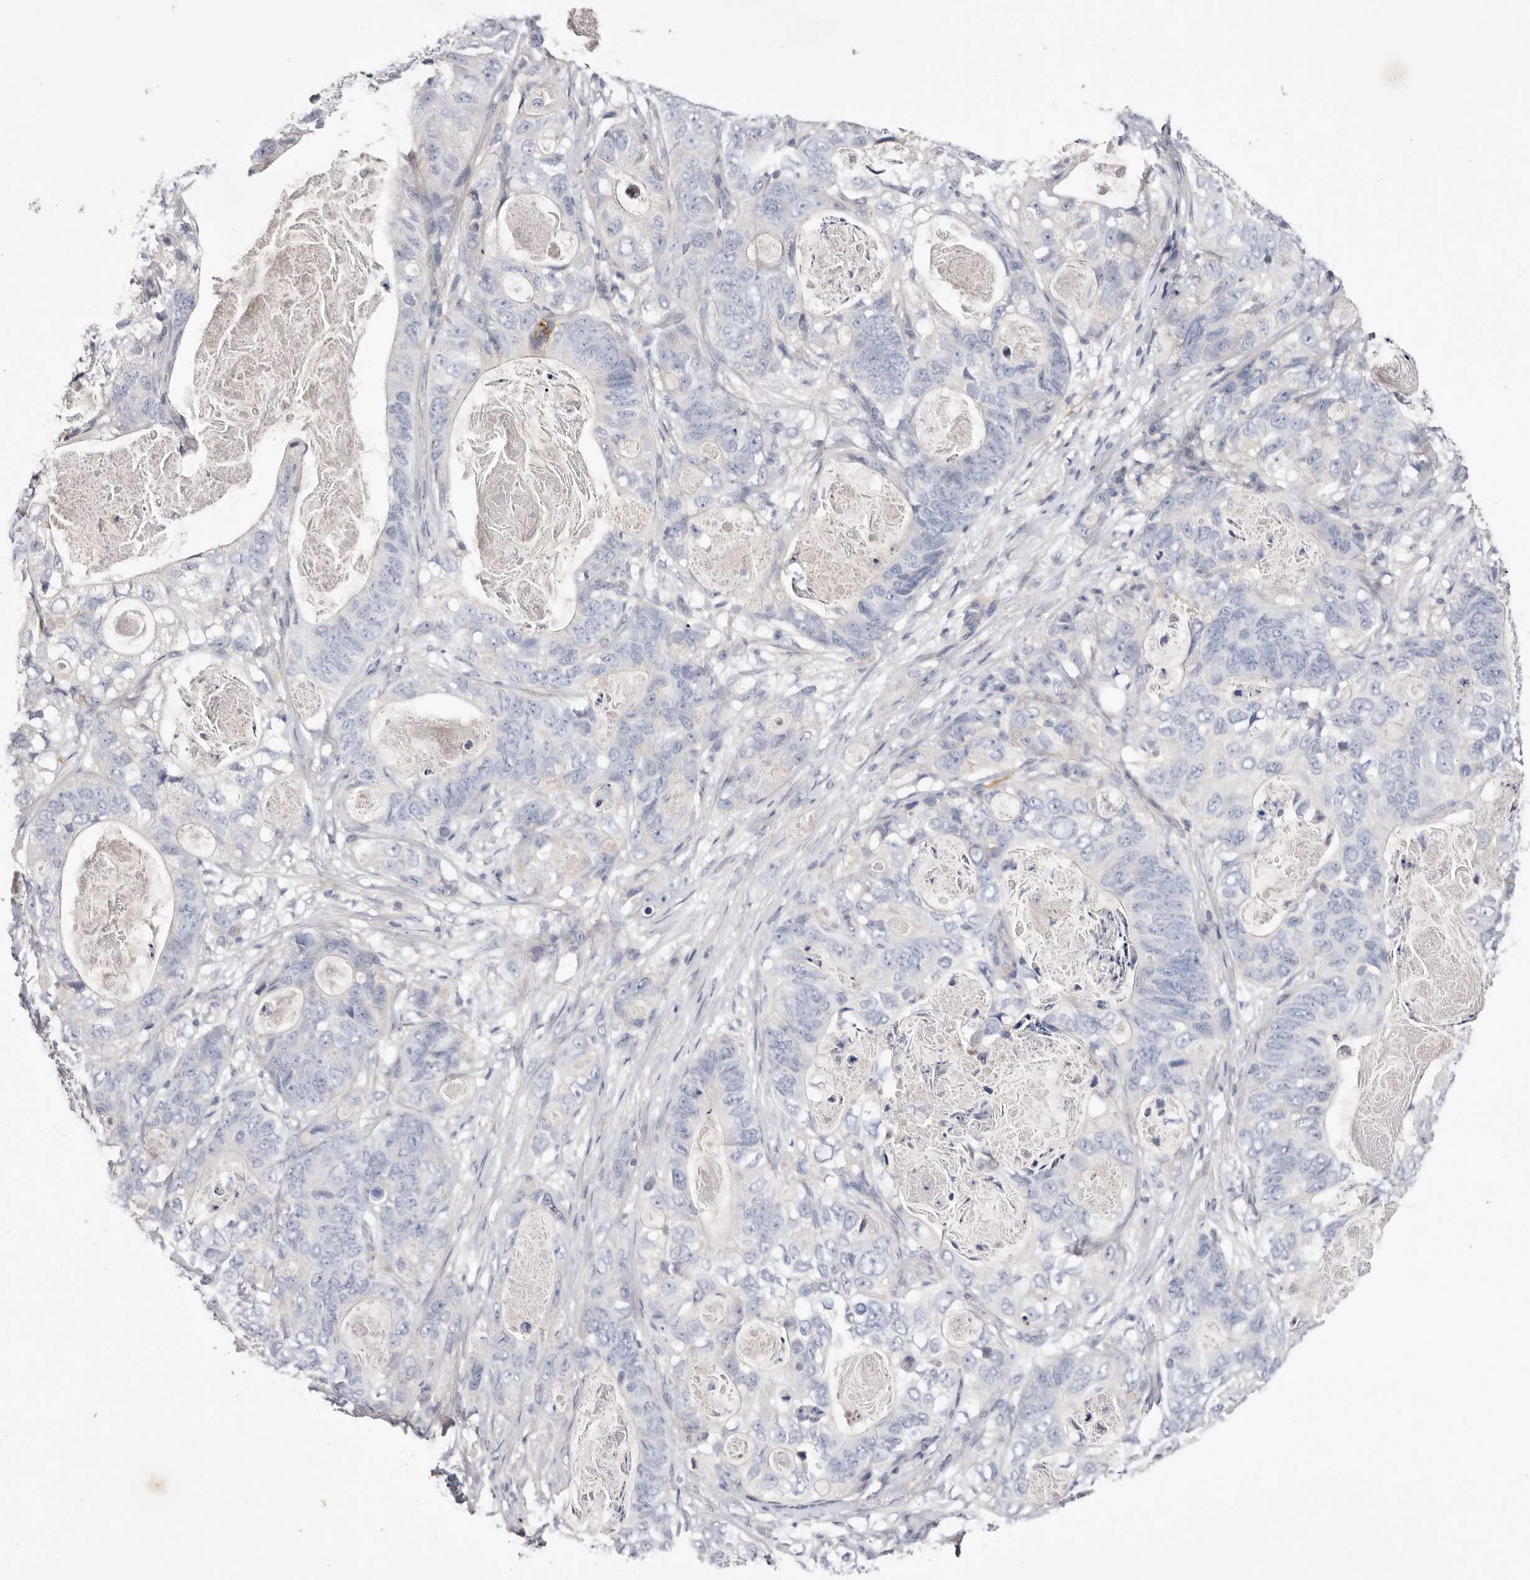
{"staining": {"intensity": "negative", "quantity": "none", "location": "none"}, "tissue": "stomach cancer", "cell_type": "Tumor cells", "image_type": "cancer", "snomed": [{"axis": "morphology", "description": "Normal tissue, NOS"}, {"axis": "morphology", "description": "Adenocarcinoma, NOS"}, {"axis": "topography", "description": "Stomach"}], "caption": "Micrograph shows no protein positivity in tumor cells of stomach cancer tissue. (Immunohistochemistry (ihc), brightfield microscopy, high magnification).", "gene": "S1PR5", "patient": {"sex": "female", "age": 89}}